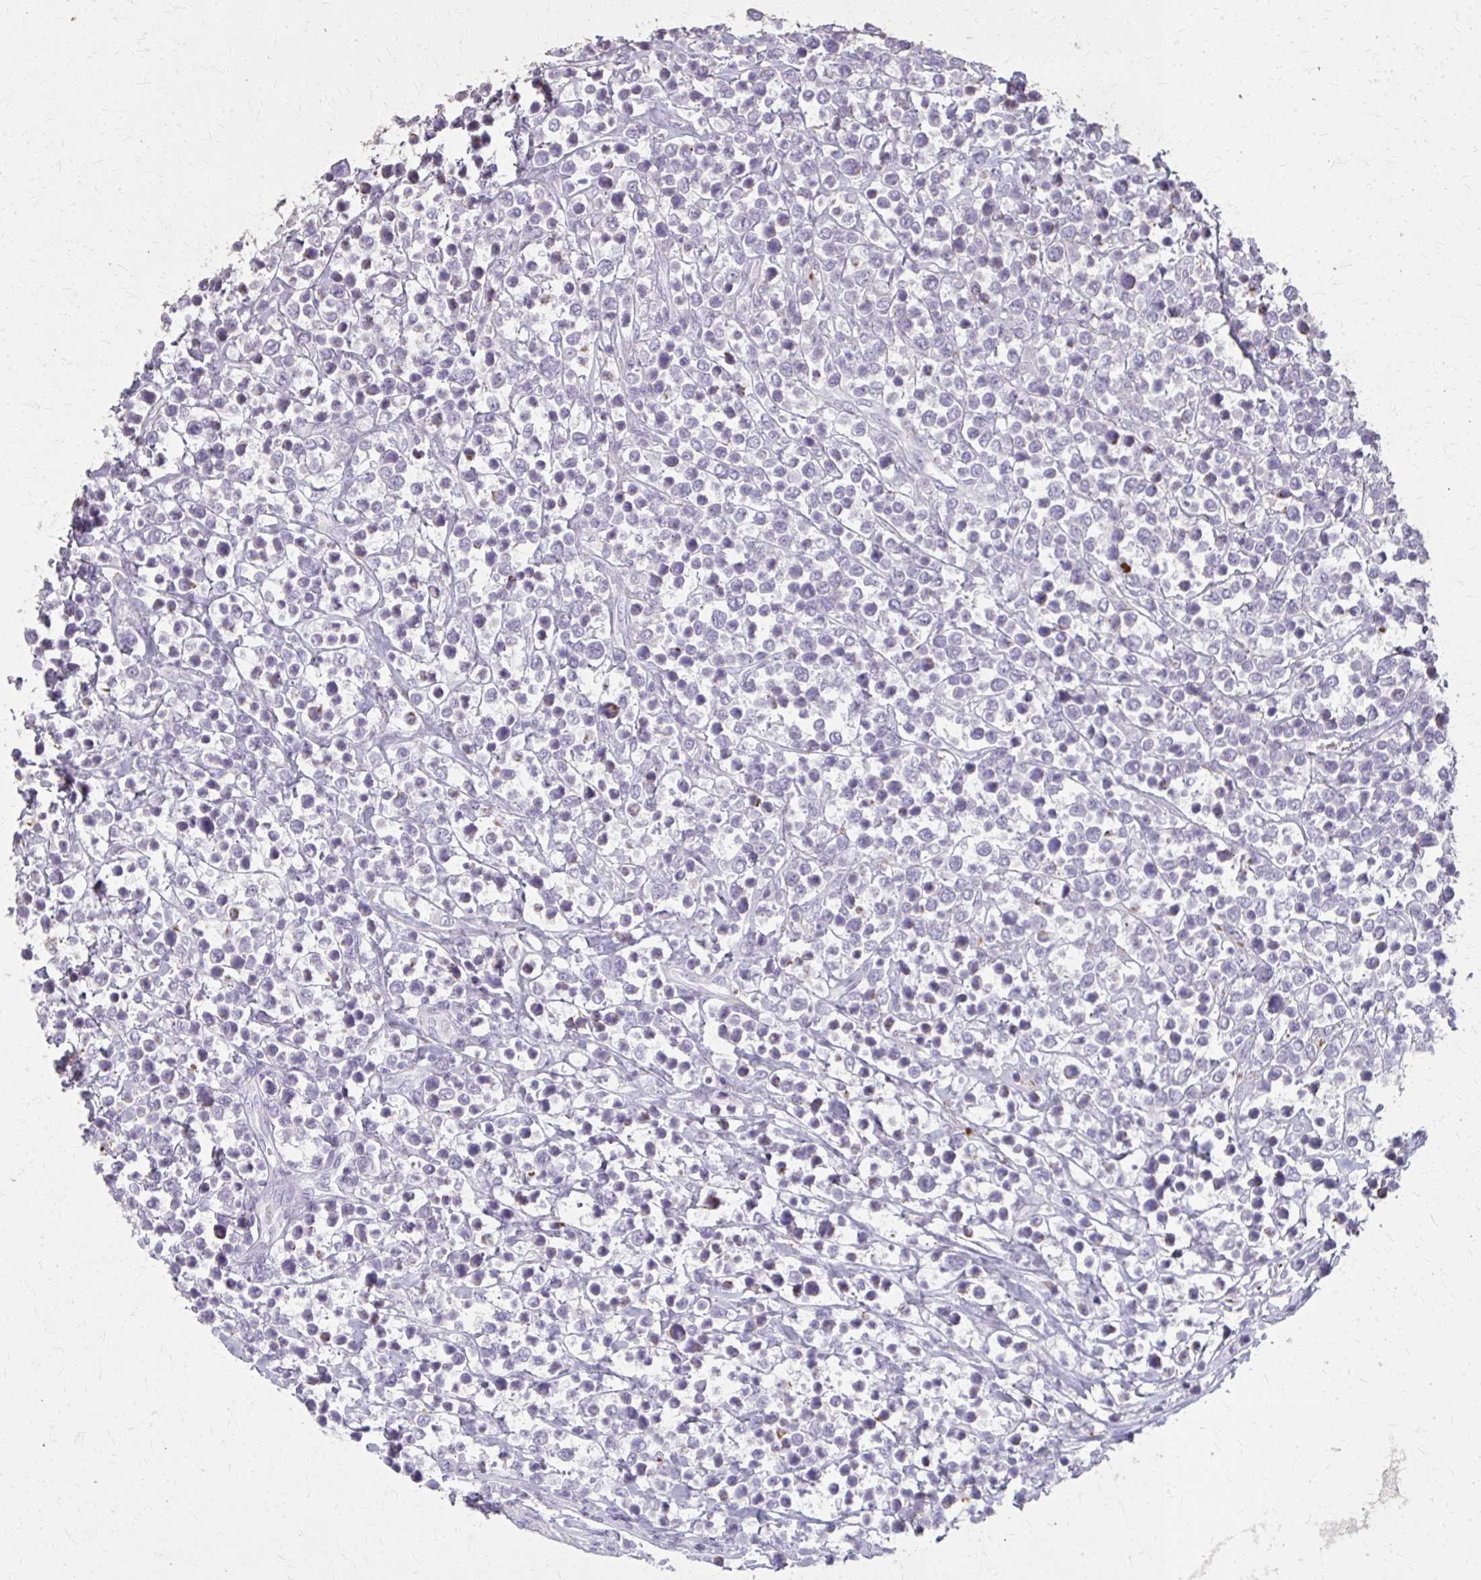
{"staining": {"intensity": "negative", "quantity": "none", "location": "none"}, "tissue": "lymphoma", "cell_type": "Tumor cells", "image_type": "cancer", "snomed": [{"axis": "morphology", "description": "Malignant lymphoma, non-Hodgkin's type, High grade"}, {"axis": "topography", "description": "Soft tissue"}], "caption": "The image displays no staining of tumor cells in malignant lymphoma, non-Hodgkin's type (high-grade). (Stains: DAB immunohistochemistry (IHC) with hematoxylin counter stain, Microscopy: brightfield microscopy at high magnification).", "gene": "TENM4", "patient": {"sex": "female", "age": 56}}